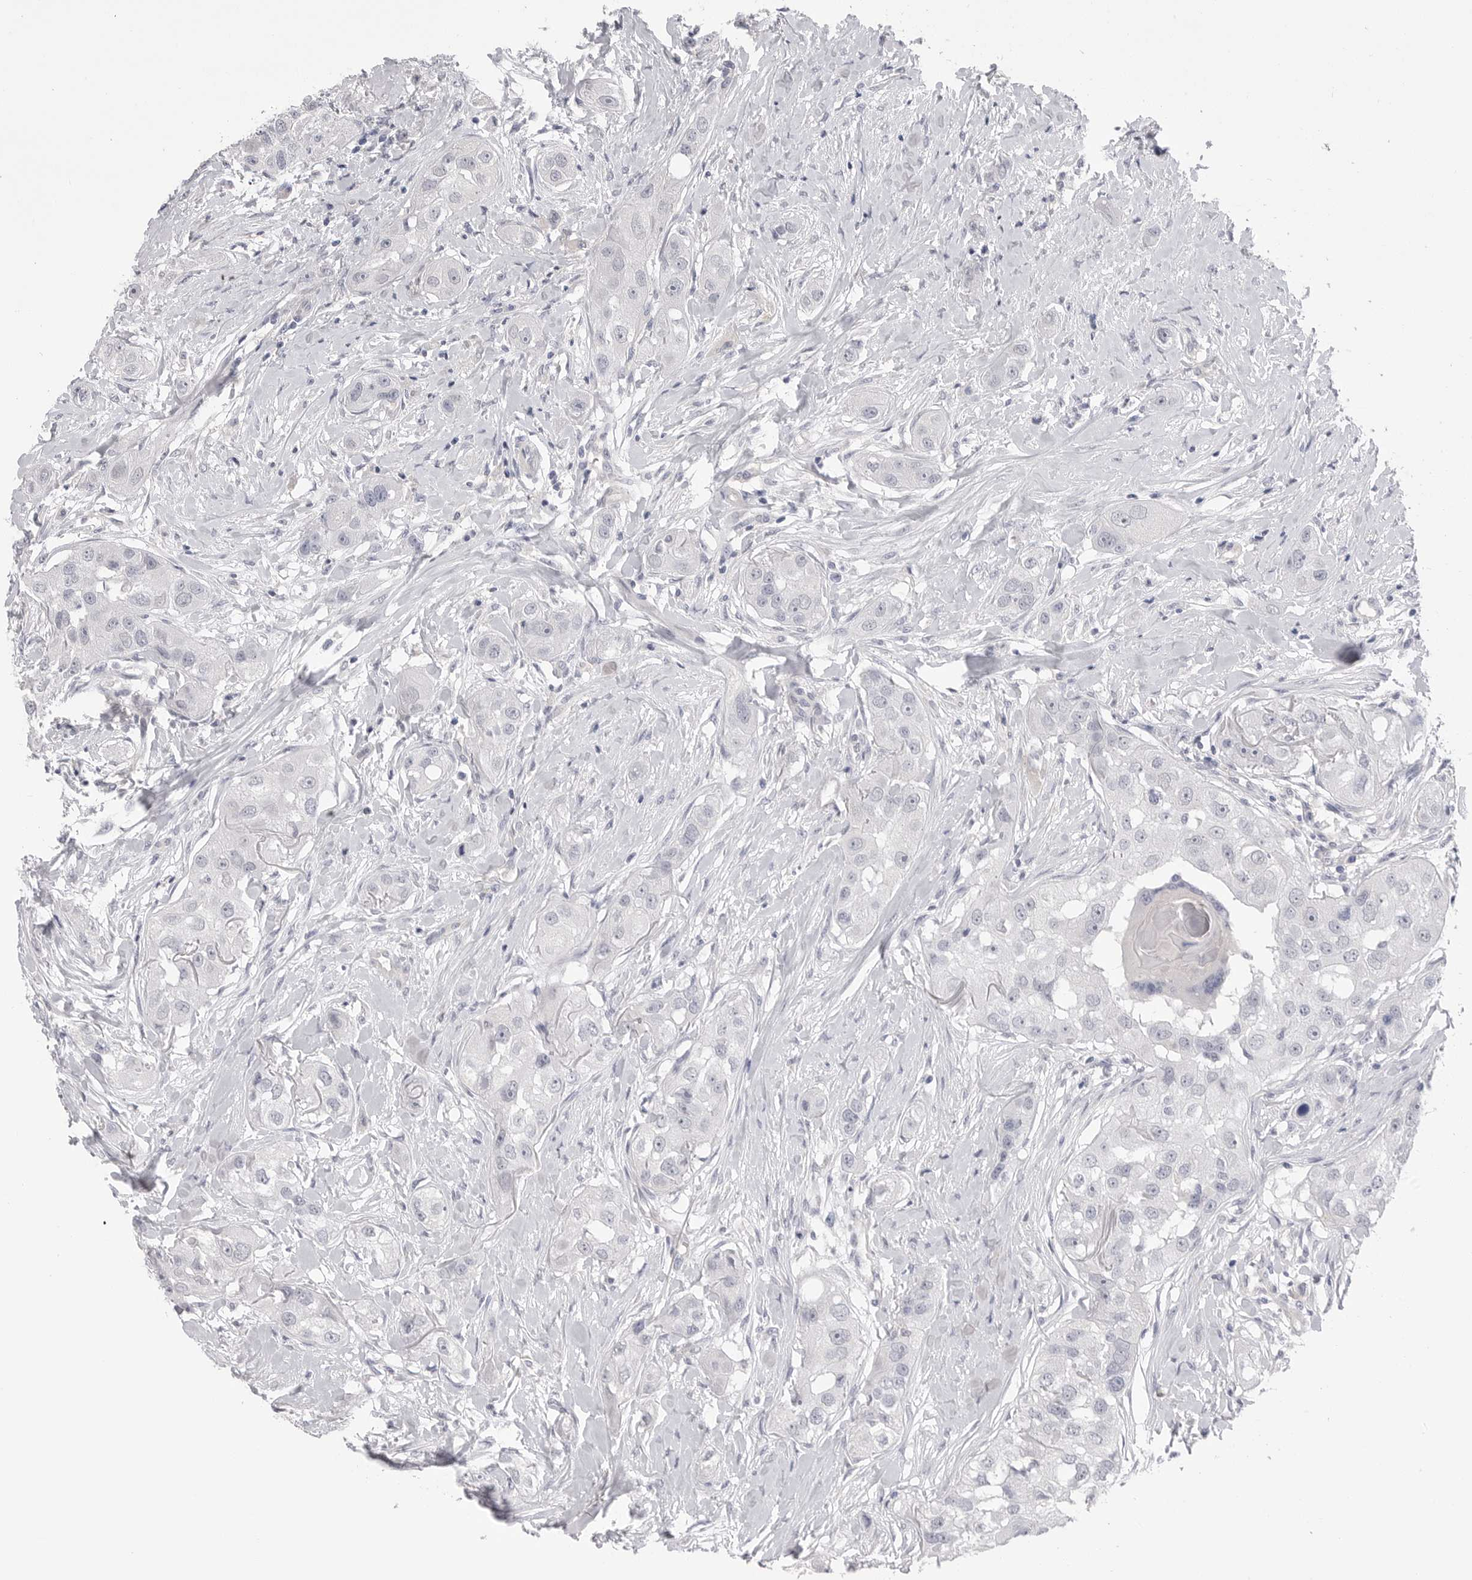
{"staining": {"intensity": "negative", "quantity": "none", "location": "none"}, "tissue": "head and neck cancer", "cell_type": "Tumor cells", "image_type": "cancer", "snomed": [{"axis": "morphology", "description": "Normal tissue, NOS"}, {"axis": "morphology", "description": "Squamous cell carcinoma, NOS"}, {"axis": "topography", "description": "Skeletal muscle"}, {"axis": "topography", "description": "Head-Neck"}], "caption": "There is no significant expression in tumor cells of head and neck cancer (squamous cell carcinoma). (Brightfield microscopy of DAB immunohistochemistry at high magnification).", "gene": "DLGAP3", "patient": {"sex": "male", "age": 51}}